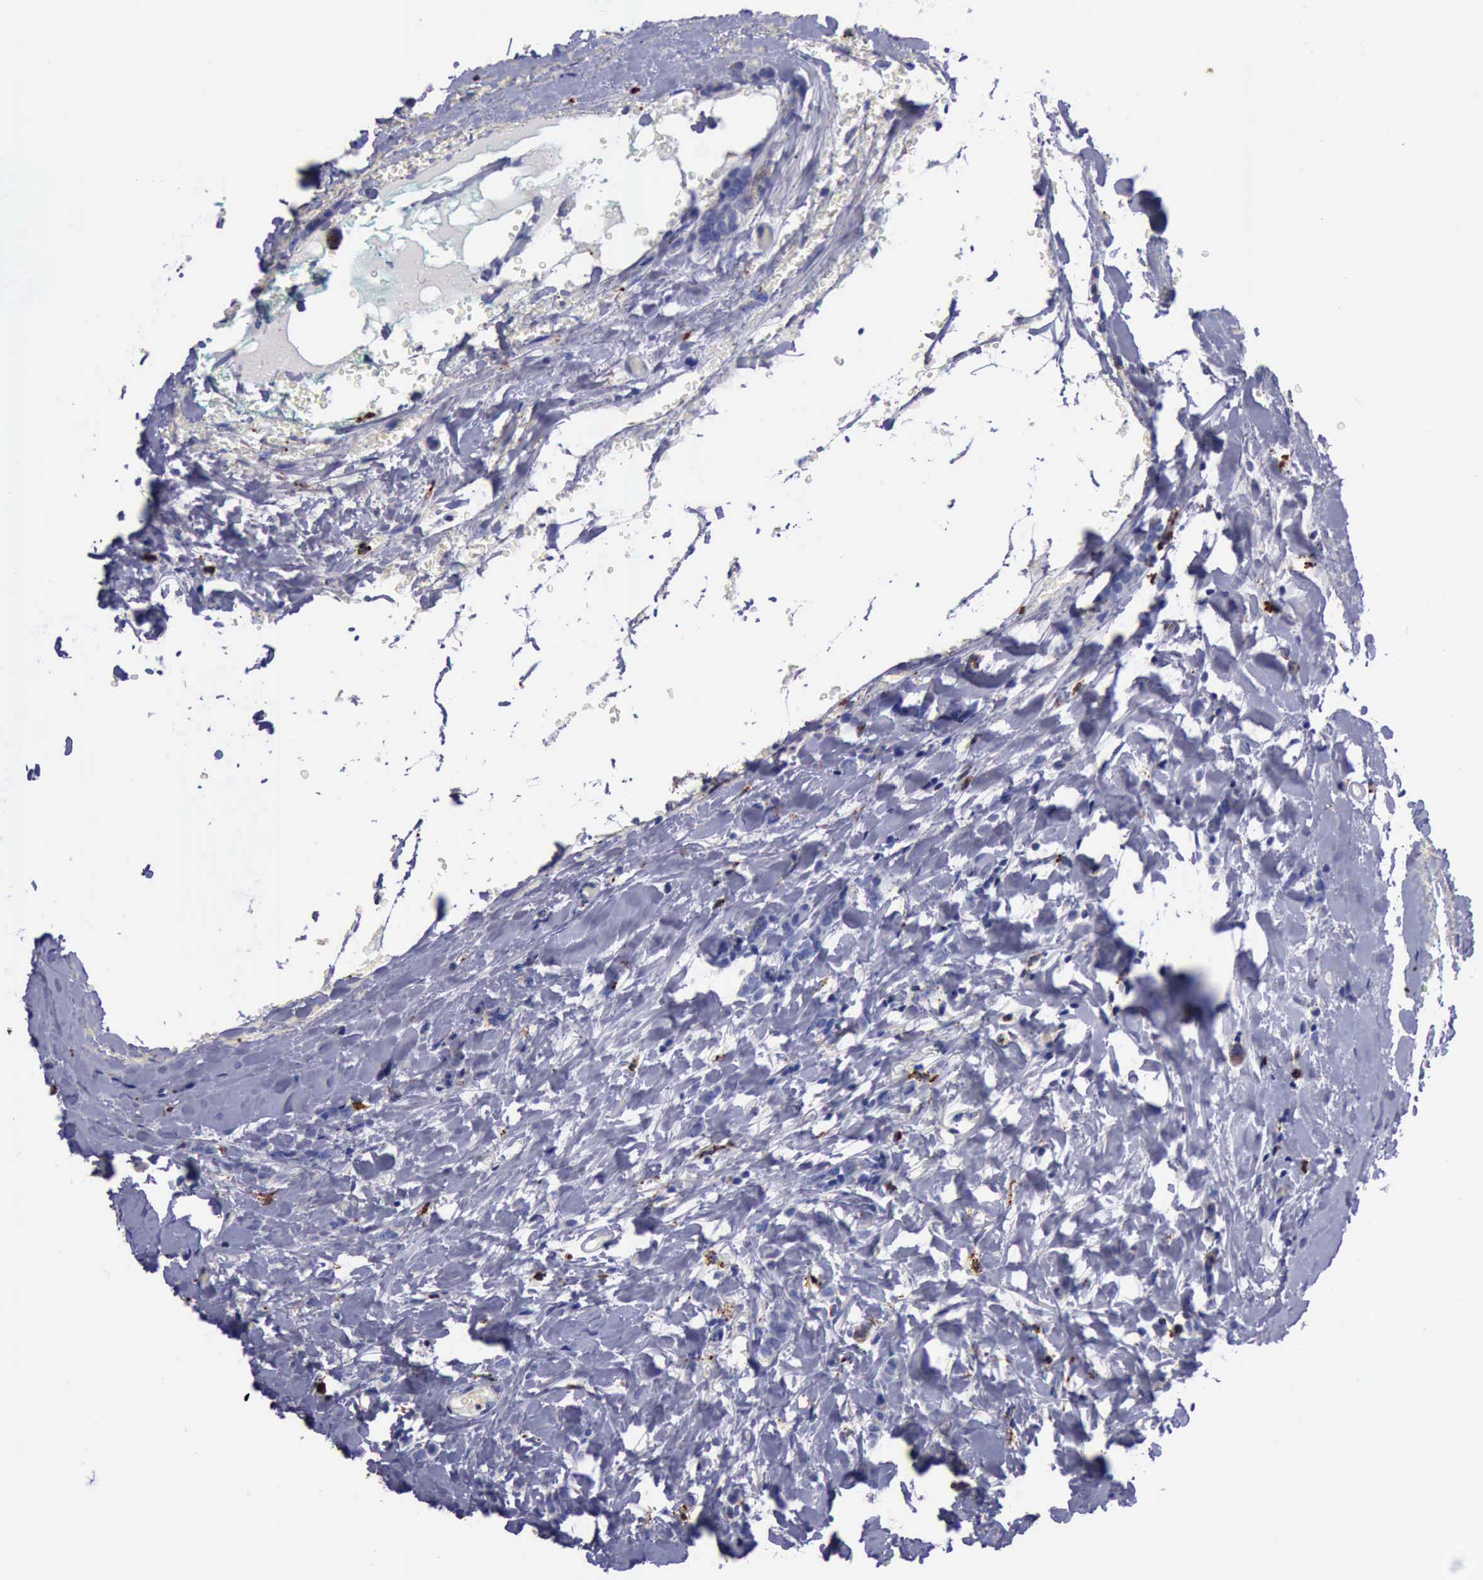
{"staining": {"intensity": "weak", "quantity": "25%-75%", "location": "cytoplasmic/membranous"}, "tissue": "breast cancer", "cell_type": "Tumor cells", "image_type": "cancer", "snomed": [{"axis": "morphology", "description": "Lobular carcinoma"}, {"axis": "topography", "description": "Breast"}], "caption": "DAB immunohistochemical staining of breast cancer (lobular carcinoma) reveals weak cytoplasmic/membranous protein expression in approximately 25%-75% of tumor cells.", "gene": "CTSD", "patient": {"sex": "female", "age": 60}}